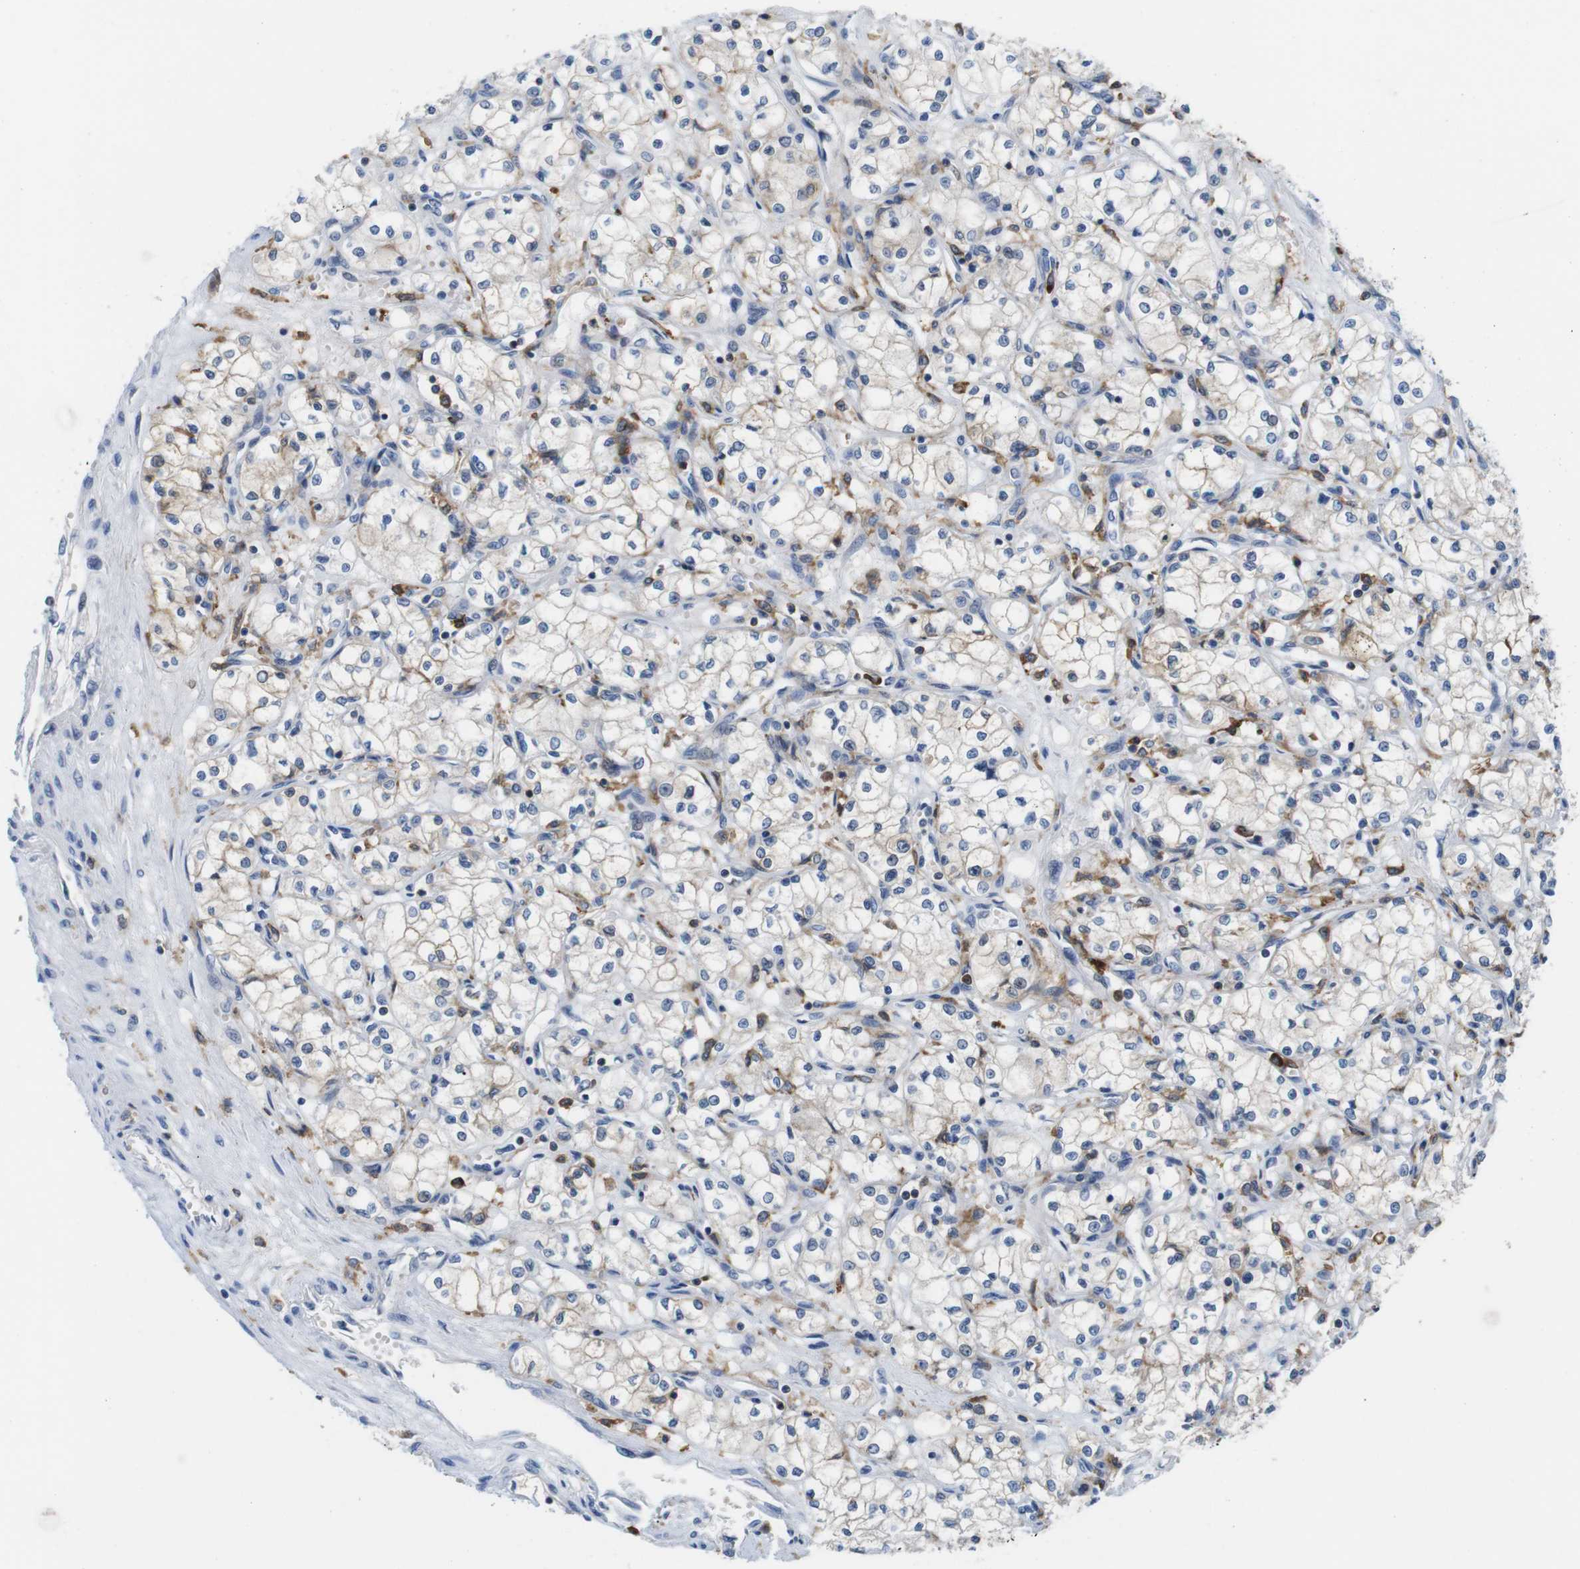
{"staining": {"intensity": "weak", "quantity": "<25%", "location": "cytoplasmic/membranous"}, "tissue": "renal cancer", "cell_type": "Tumor cells", "image_type": "cancer", "snomed": [{"axis": "morphology", "description": "Normal tissue, NOS"}, {"axis": "morphology", "description": "Adenocarcinoma, NOS"}, {"axis": "topography", "description": "Kidney"}], "caption": "Immunohistochemistry (IHC) of renal cancer shows no staining in tumor cells.", "gene": "CD300C", "patient": {"sex": "male", "age": 59}}